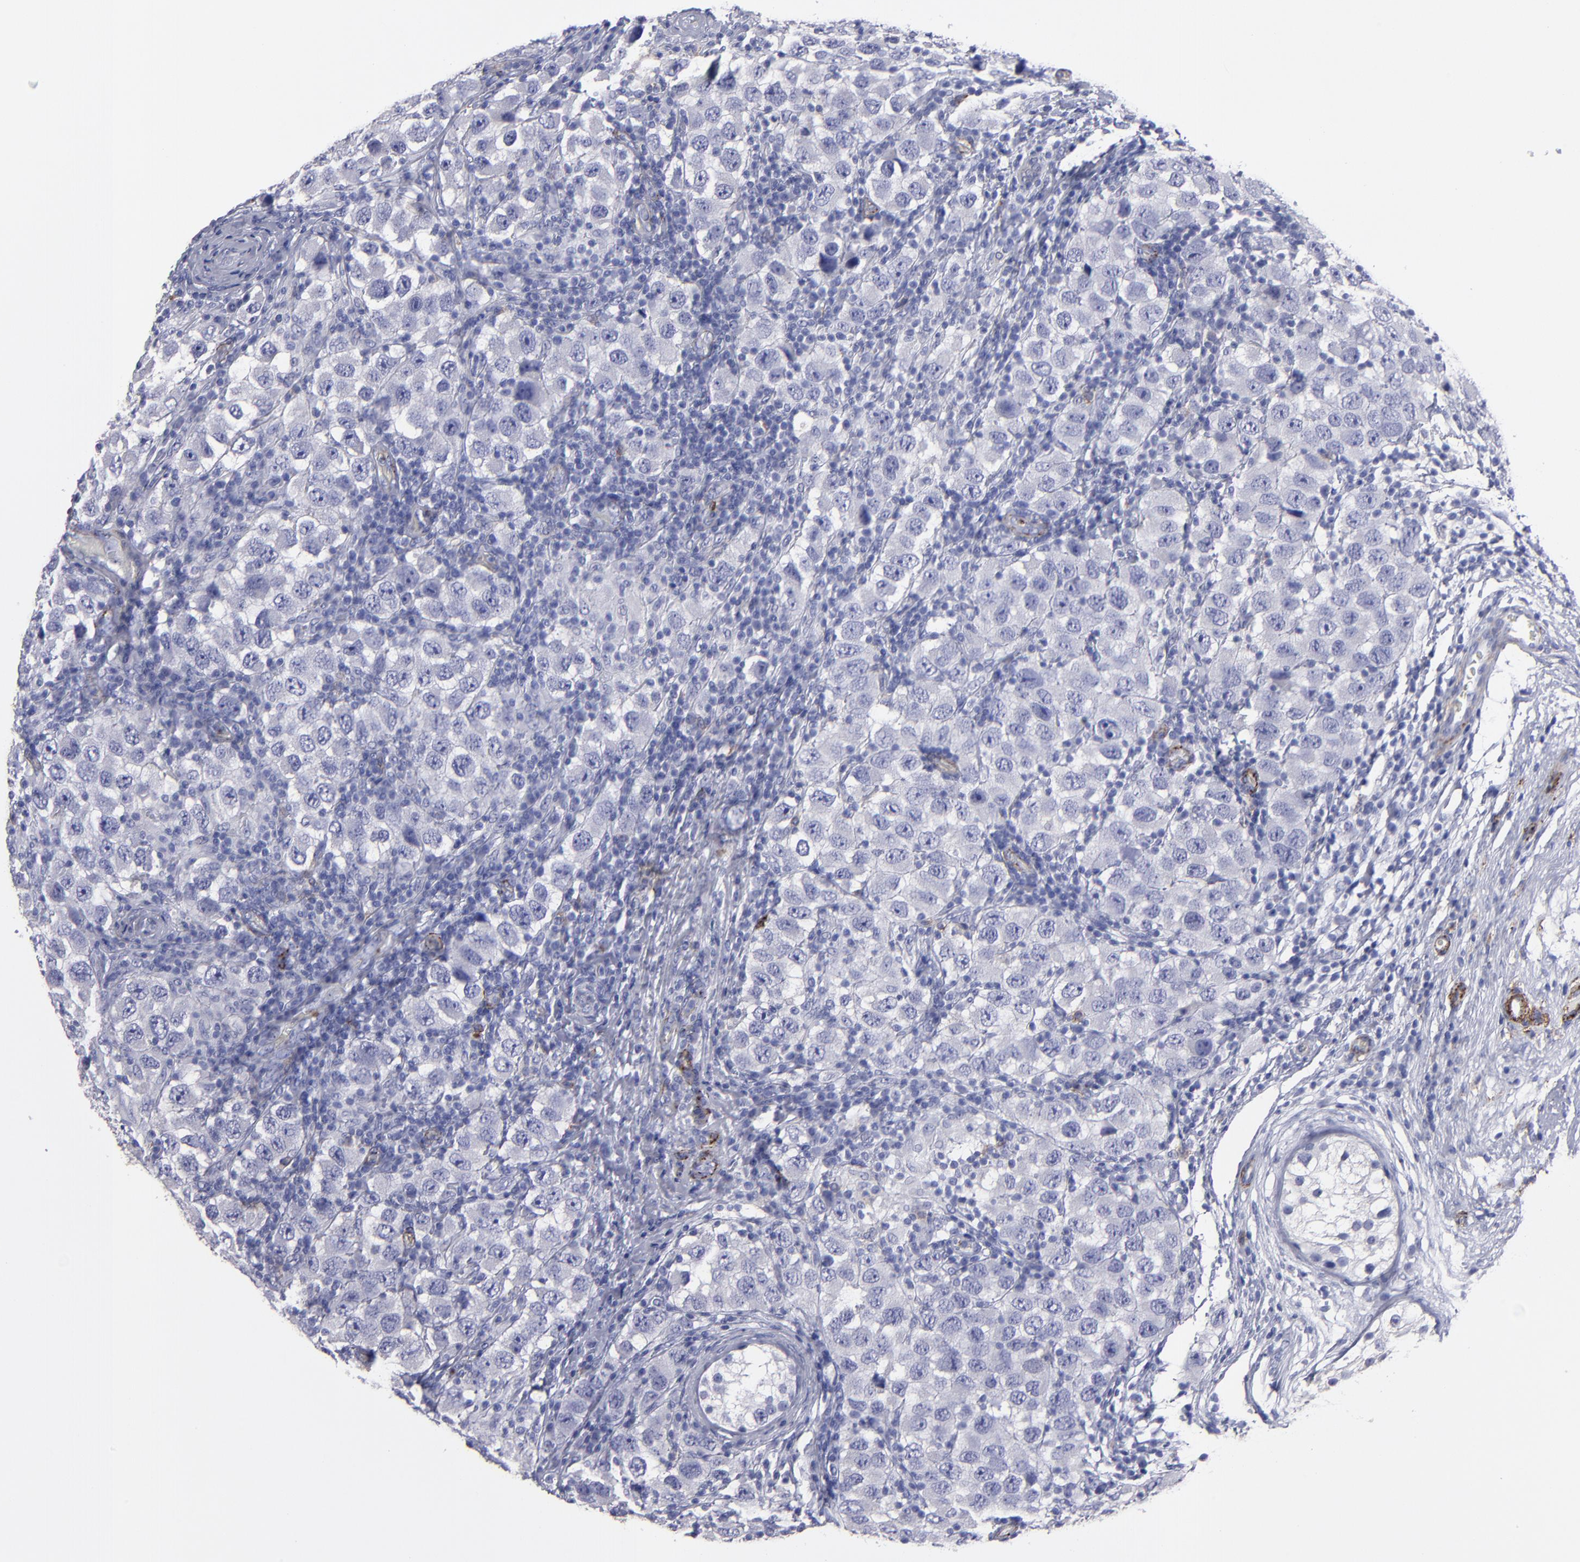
{"staining": {"intensity": "negative", "quantity": "none", "location": "none"}, "tissue": "testis cancer", "cell_type": "Tumor cells", "image_type": "cancer", "snomed": [{"axis": "morphology", "description": "Carcinoma, Embryonal, NOS"}, {"axis": "topography", "description": "Testis"}], "caption": "Tumor cells show no significant protein staining in embryonal carcinoma (testis).", "gene": "CD36", "patient": {"sex": "male", "age": 21}}